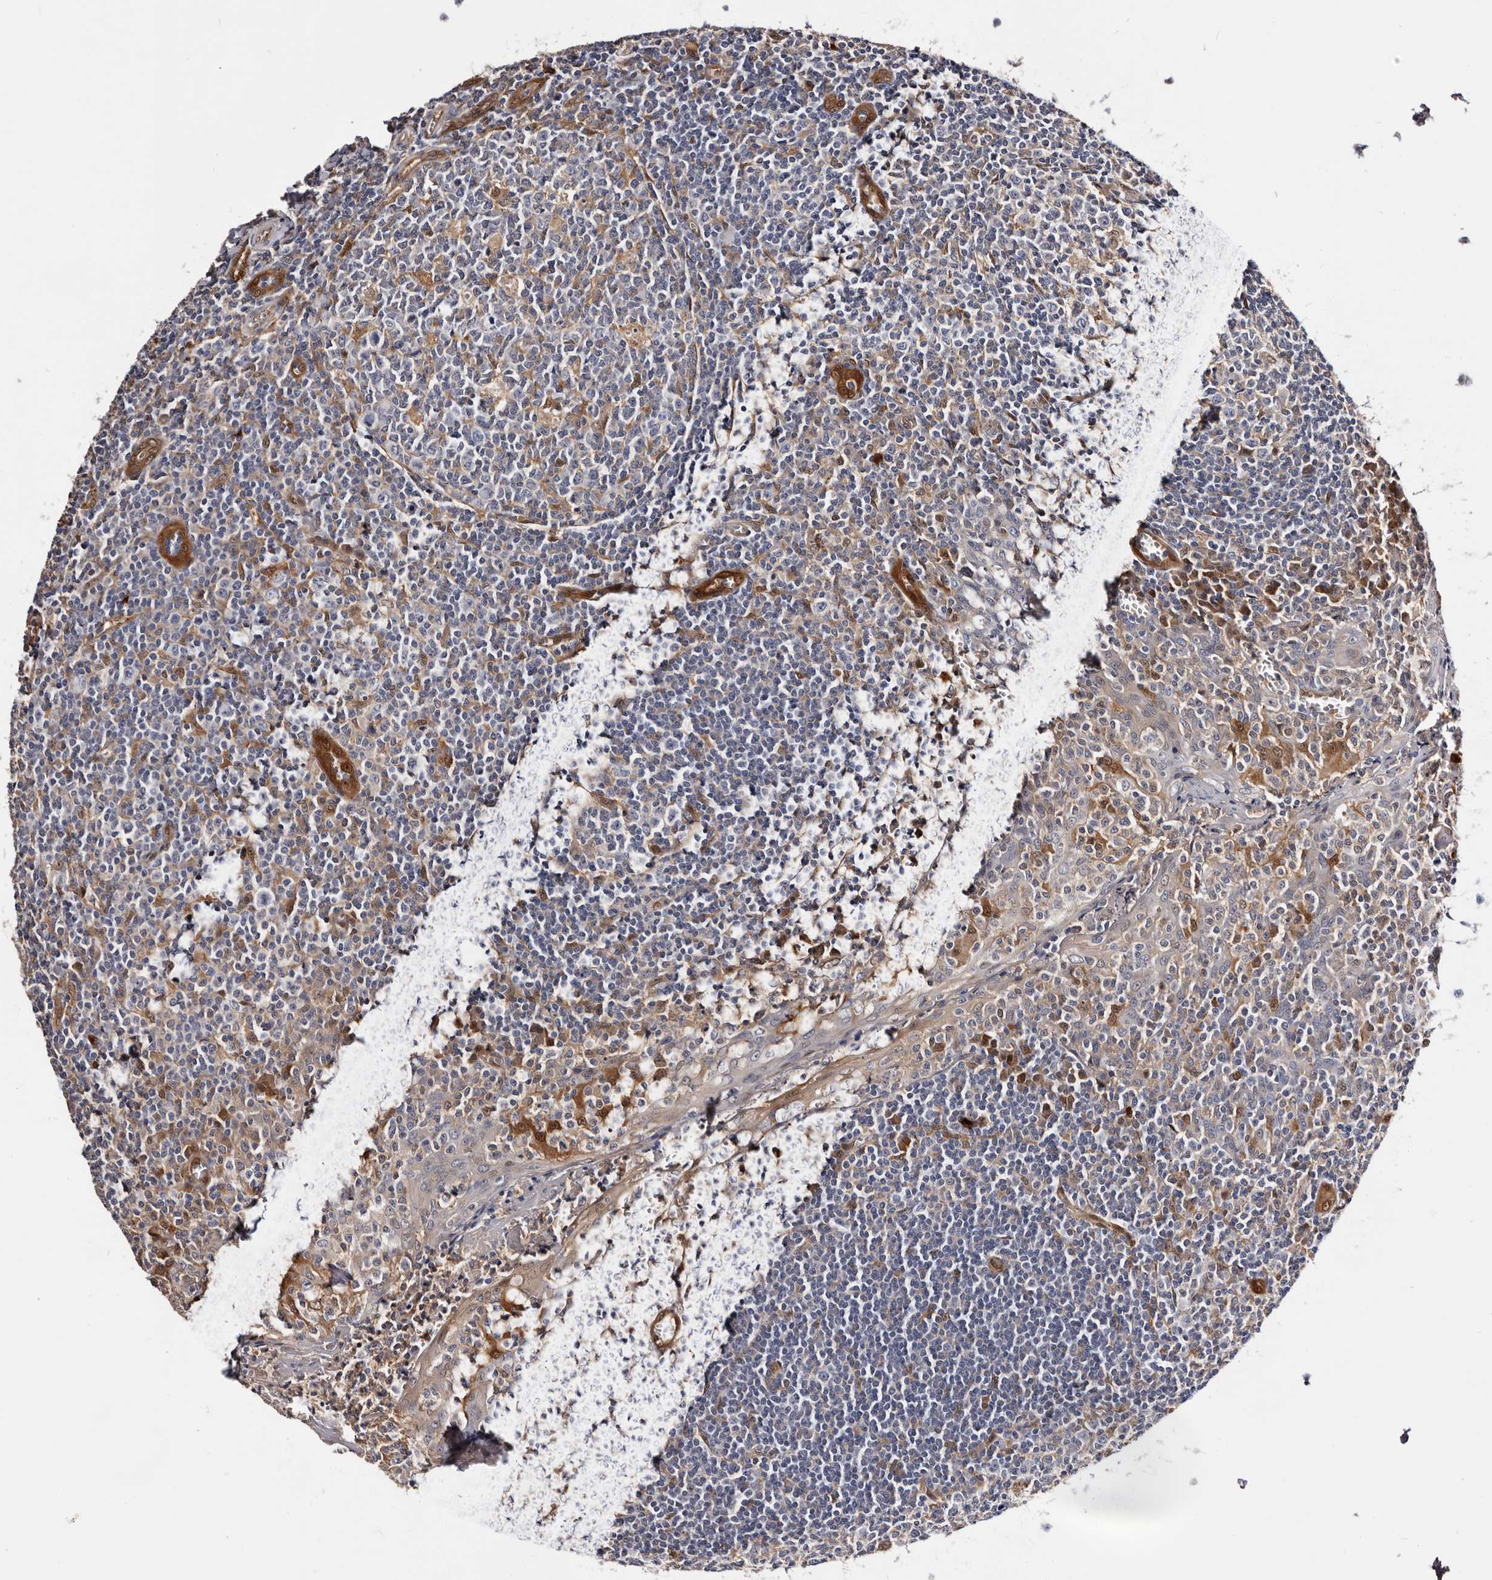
{"staining": {"intensity": "moderate", "quantity": "<25%", "location": "cytoplasmic/membranous,nuclear"}, "tissue": "tonsil", "cell_type": "Germinal center cells", "image_type": "normal", "snomed": [{"axis": "morphology", "description": "Normal tissue, NOS"}, {"axis": "topography", "description": "Tonsil"}], "caption": "Immunohistochemical staining of normal human tonsil reveals <25% levels of moderate cytoplasmic/membranous,nuclear protein expression in about <25% of germinal center cells.", "gene": "TP53I3", "patient": {"sex": "female", "age": 19}}